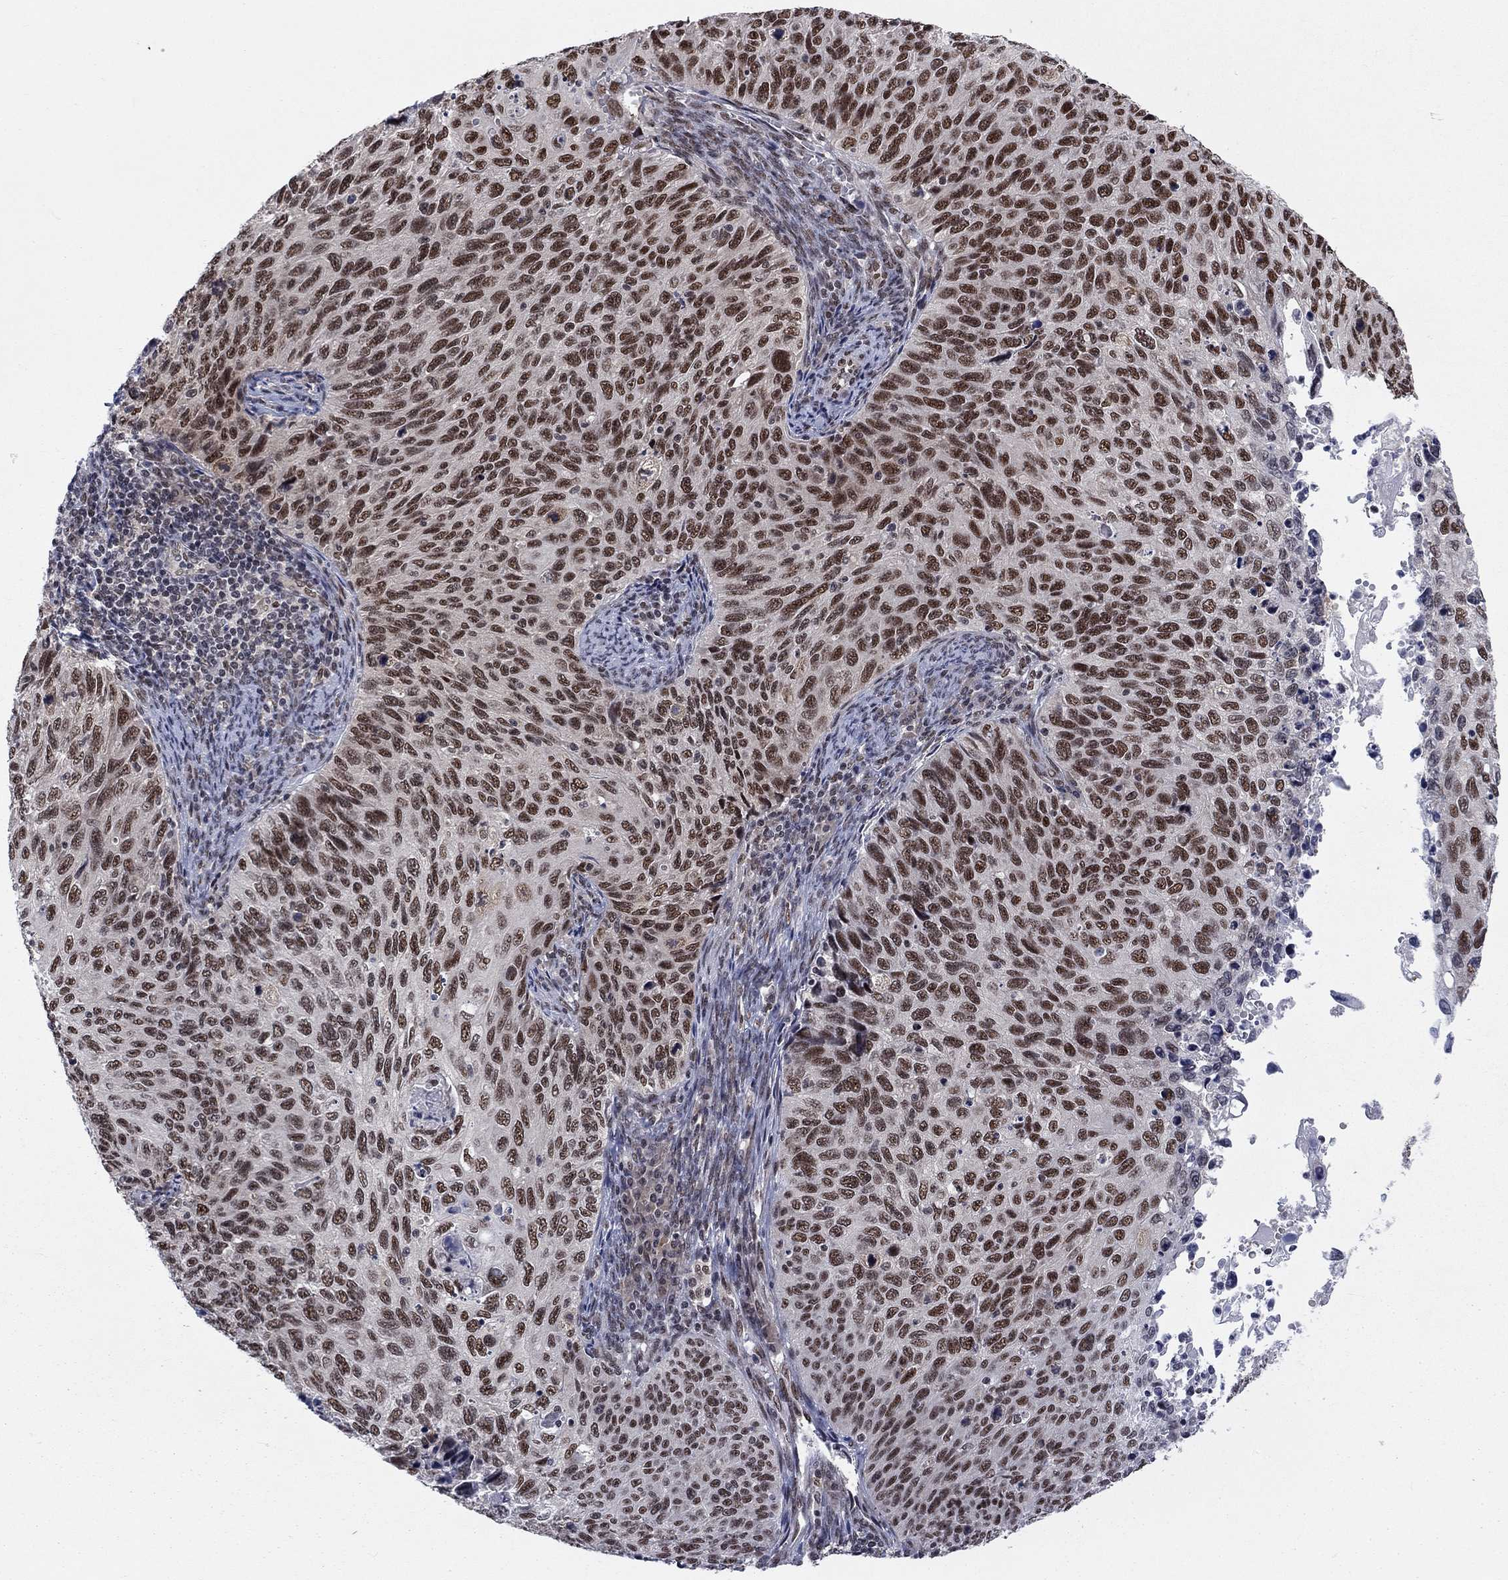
{"staining": {"intensity": "strong", "quantity": ">75%", "location": "nuclear"}, "tissue": "cervical cancer", "cell_type": "Tumor cells", "image_type": "cancer", "snomed": [{"axis": "morphology", "description": "Squamous cell carcinoma, NOS"}, {"axis": "topography", "description": "Cervix"}], "caption": "The image displays a brown stain indicating the presence of a protein in the nuclear of tumor cells in cervical cancer (squamous cell carcinoma). Using DAB (3,3'-diaminobenzidine) (brown) and hematoxylin (blue) stains, captured at high magnification using brightfield microscopy.", "gene": "FYTTD1", "patient": {"sex": "female", "age": 70}}